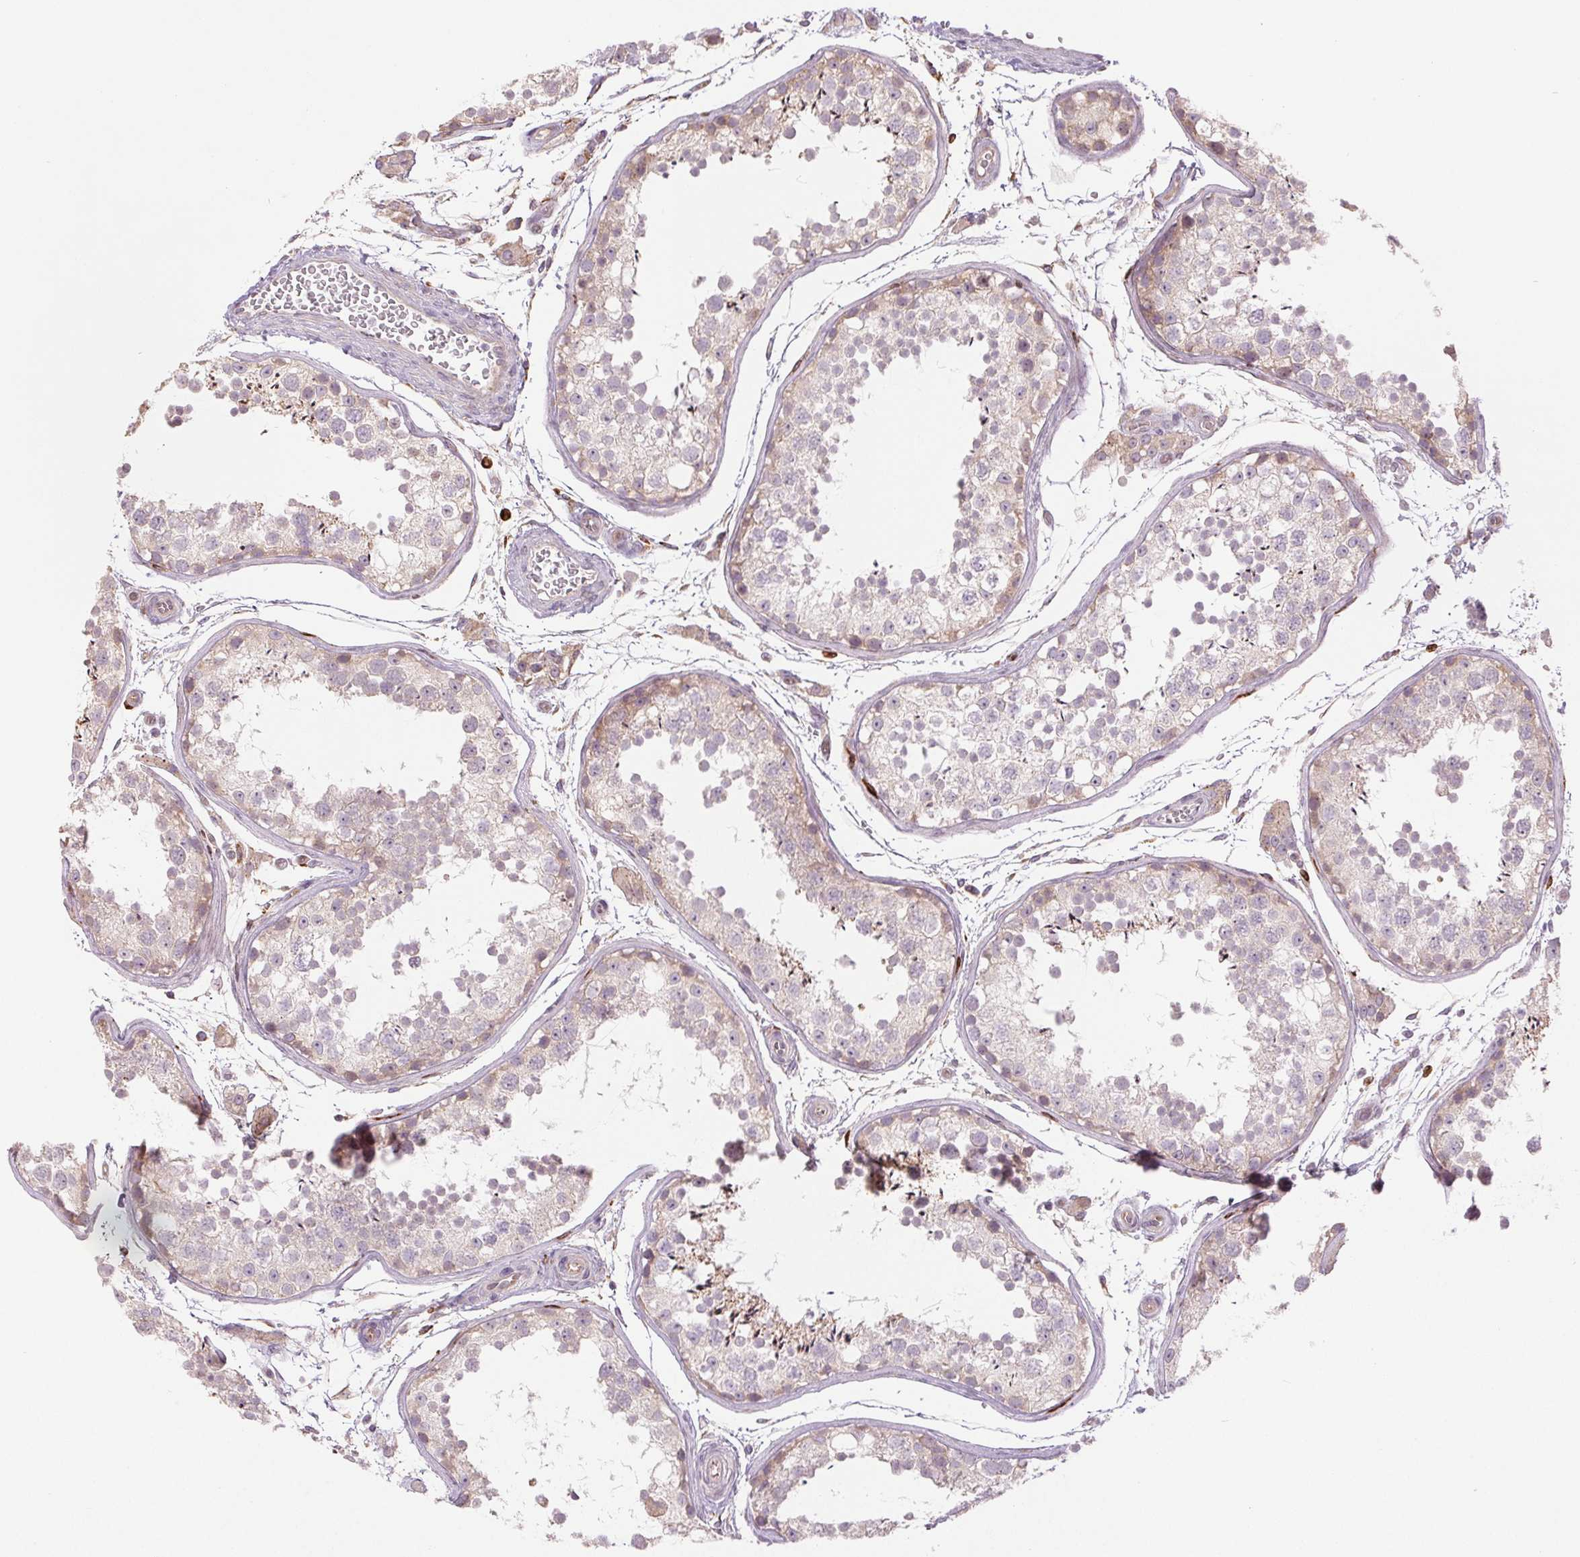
{"staining": {"intensity": "weak", "quantity": "<25%", "location": "cytoplasmic/membranous"}, "tissue": "testis", "cell_type": "Cells in seminiferous ducts", "image_type": "normal", "snomed": [{"axis": "morphology", "description": "Normal tissue, NOS"}, {"axis": "topography", "description": "Testis"}], "caption": "Immunohistochemistry of benign testis exhibits no expression in cells in seminiferous ducts.", "gene": "METTL17", "patient": {"sex": "male", "age": 29}}